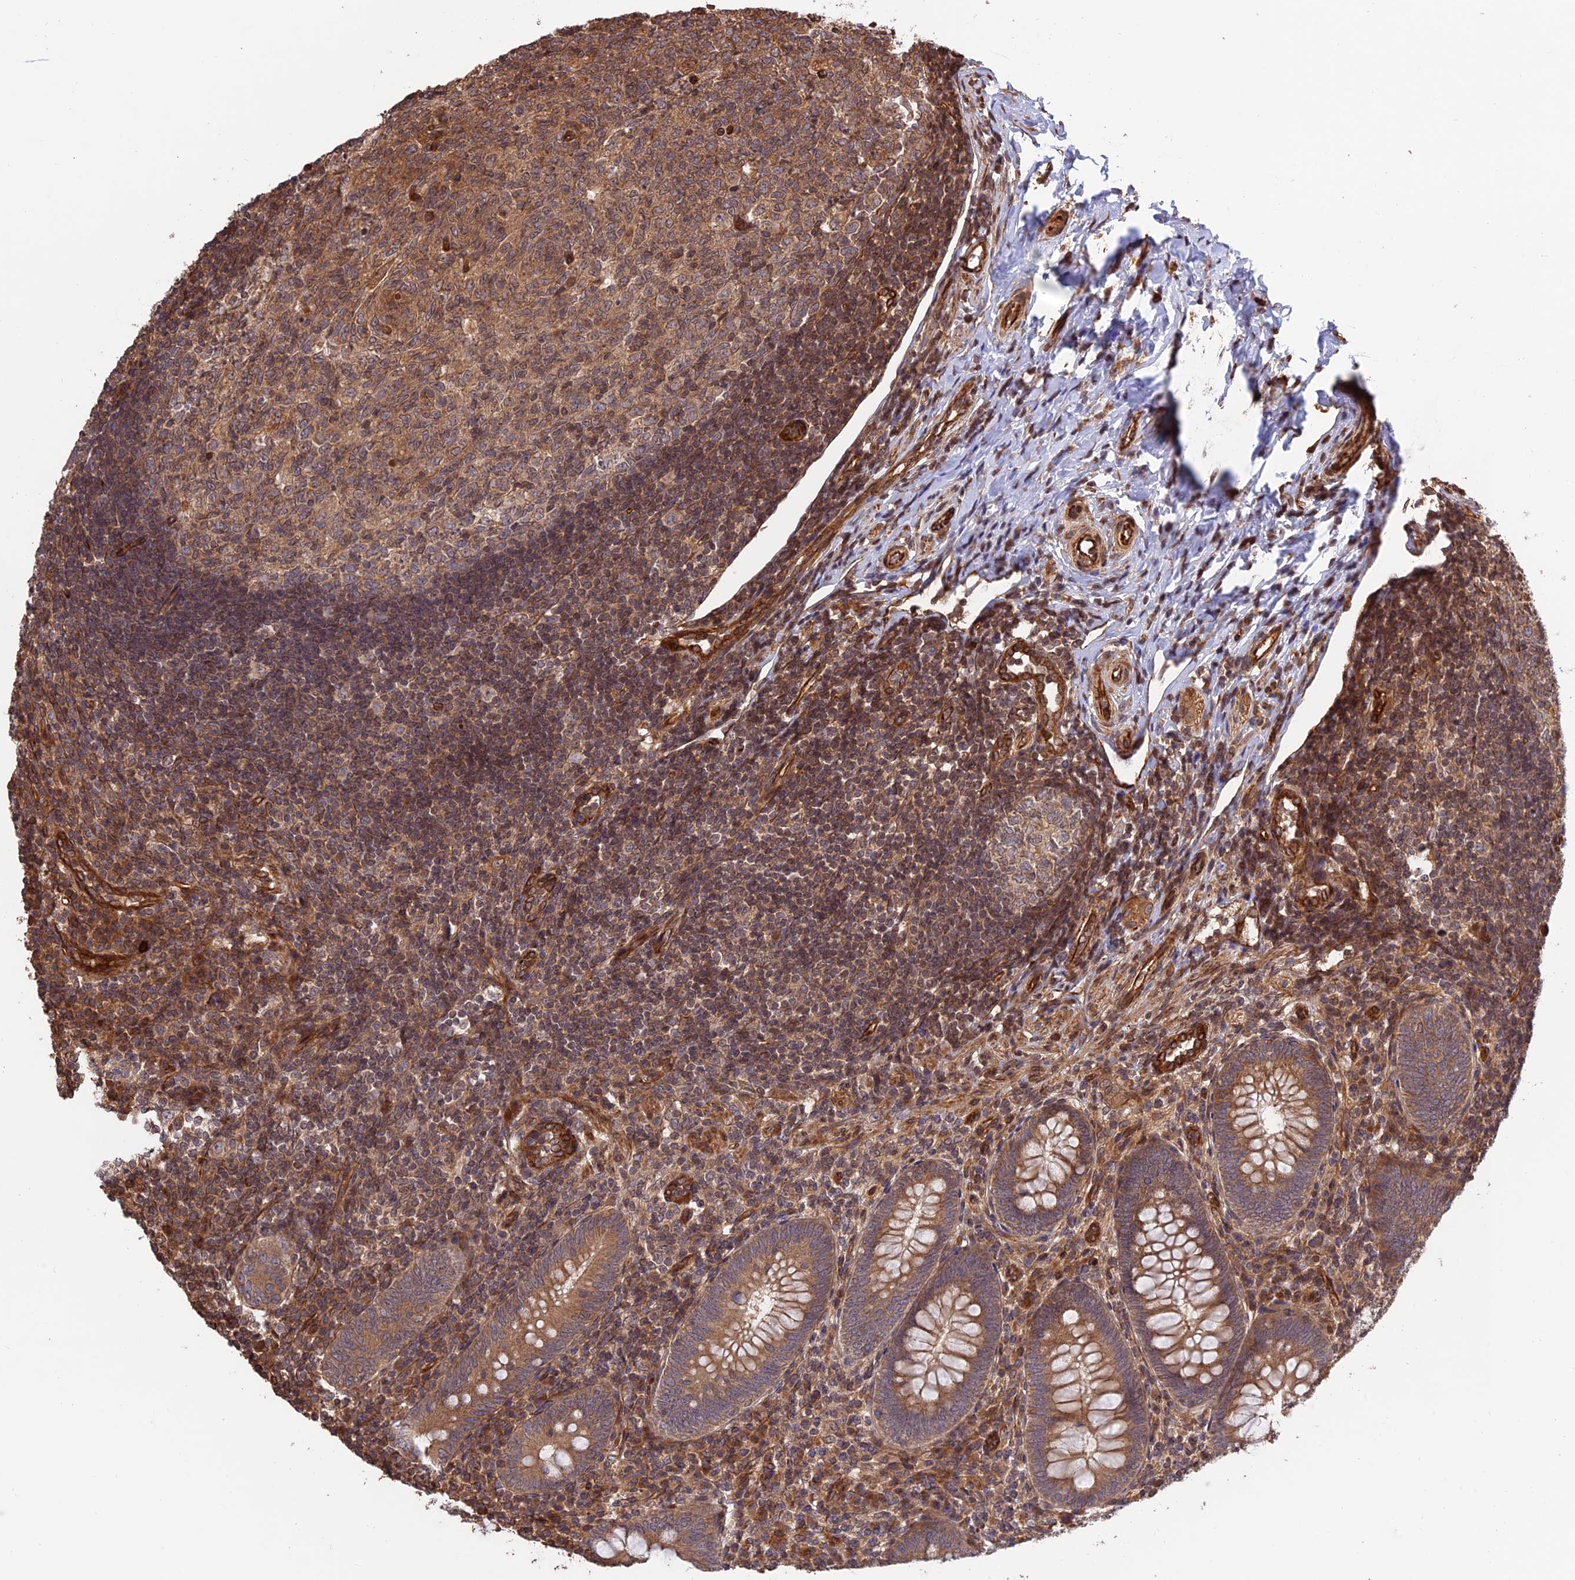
{"staining": {"intensity": "strong", "quantity": ">75%", "location": "cytoplasmic/membranous"}, "tissue": "appendix", "cell_type": "Glandular cells", "image_type": "normal", "snomed": [{"axis": "morphology", "description": "Normal tissue, NOS"}, {"axis": "topography", "description": "Appendix"}], "caption": "Immunohistochemical staining of unremarkable human appendix displays >75% levels of strong cytoplasmic/membranous protein expression in approximately >75% of glandular cells. The staining was performed using DAB, with brown indicating positive protein expression. Nuclei are stained blue with hematoxylin.", "gene": "CREBL2", "patient": {"sex": "male", "age": 14}}